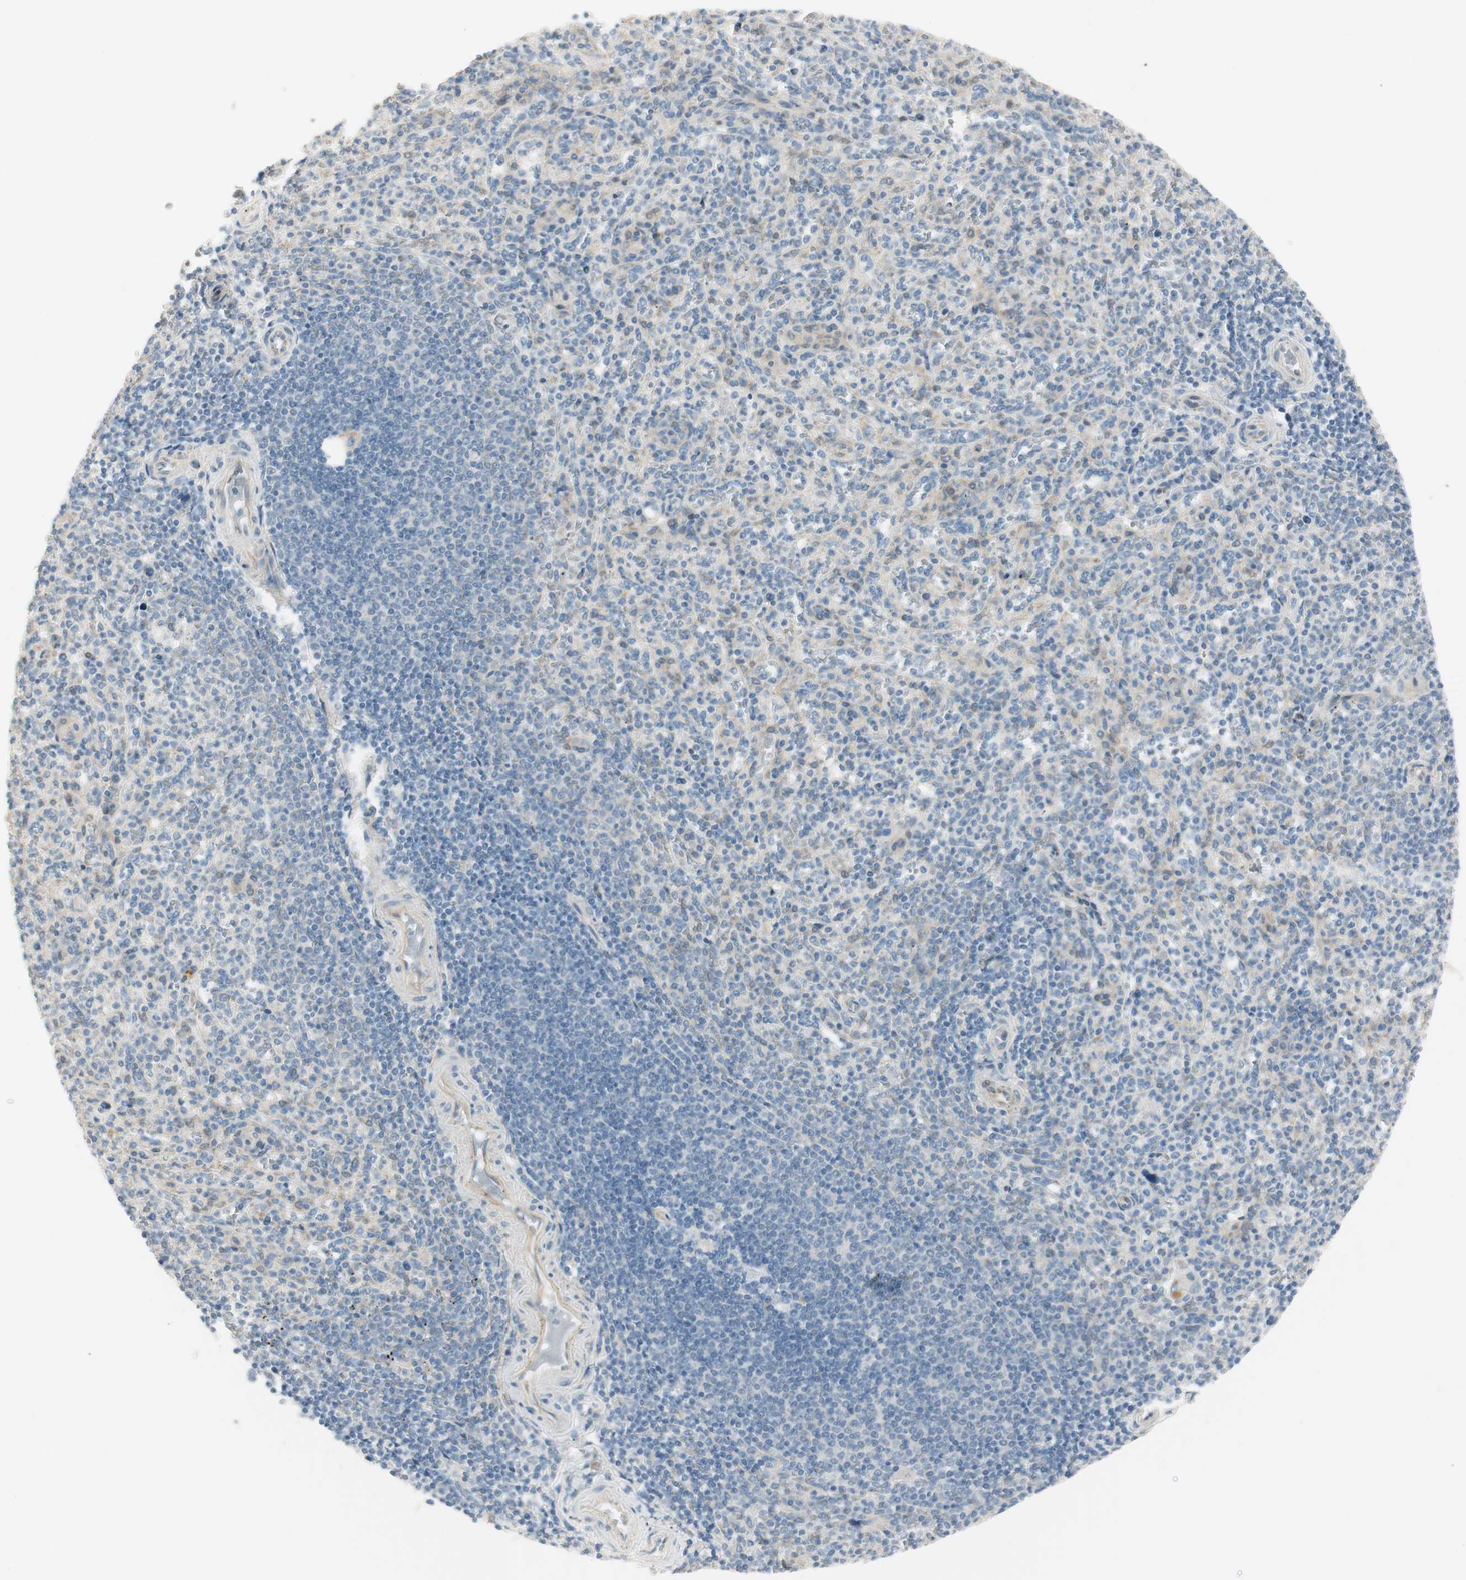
{"staining": {"intensity": "weak", "quantity": "<25%", "location": "cytoplasmic/membranous"}, "tissue": "spleen", "cell_type": "Cells in red pulp", "image_type": "normal", "snomed": [{"axis": "morphology", "description": "Normal tissue, NOS"}, {"axis": "topography", "description": "Spleen"}], "caption": "Immunohistochemical staining of benign spleen displays no significant positivity in cells in red pulp. (DAB IHC, high magnification).", "gene": "STON1", "patient": {"sex": "male", "age": 36}}